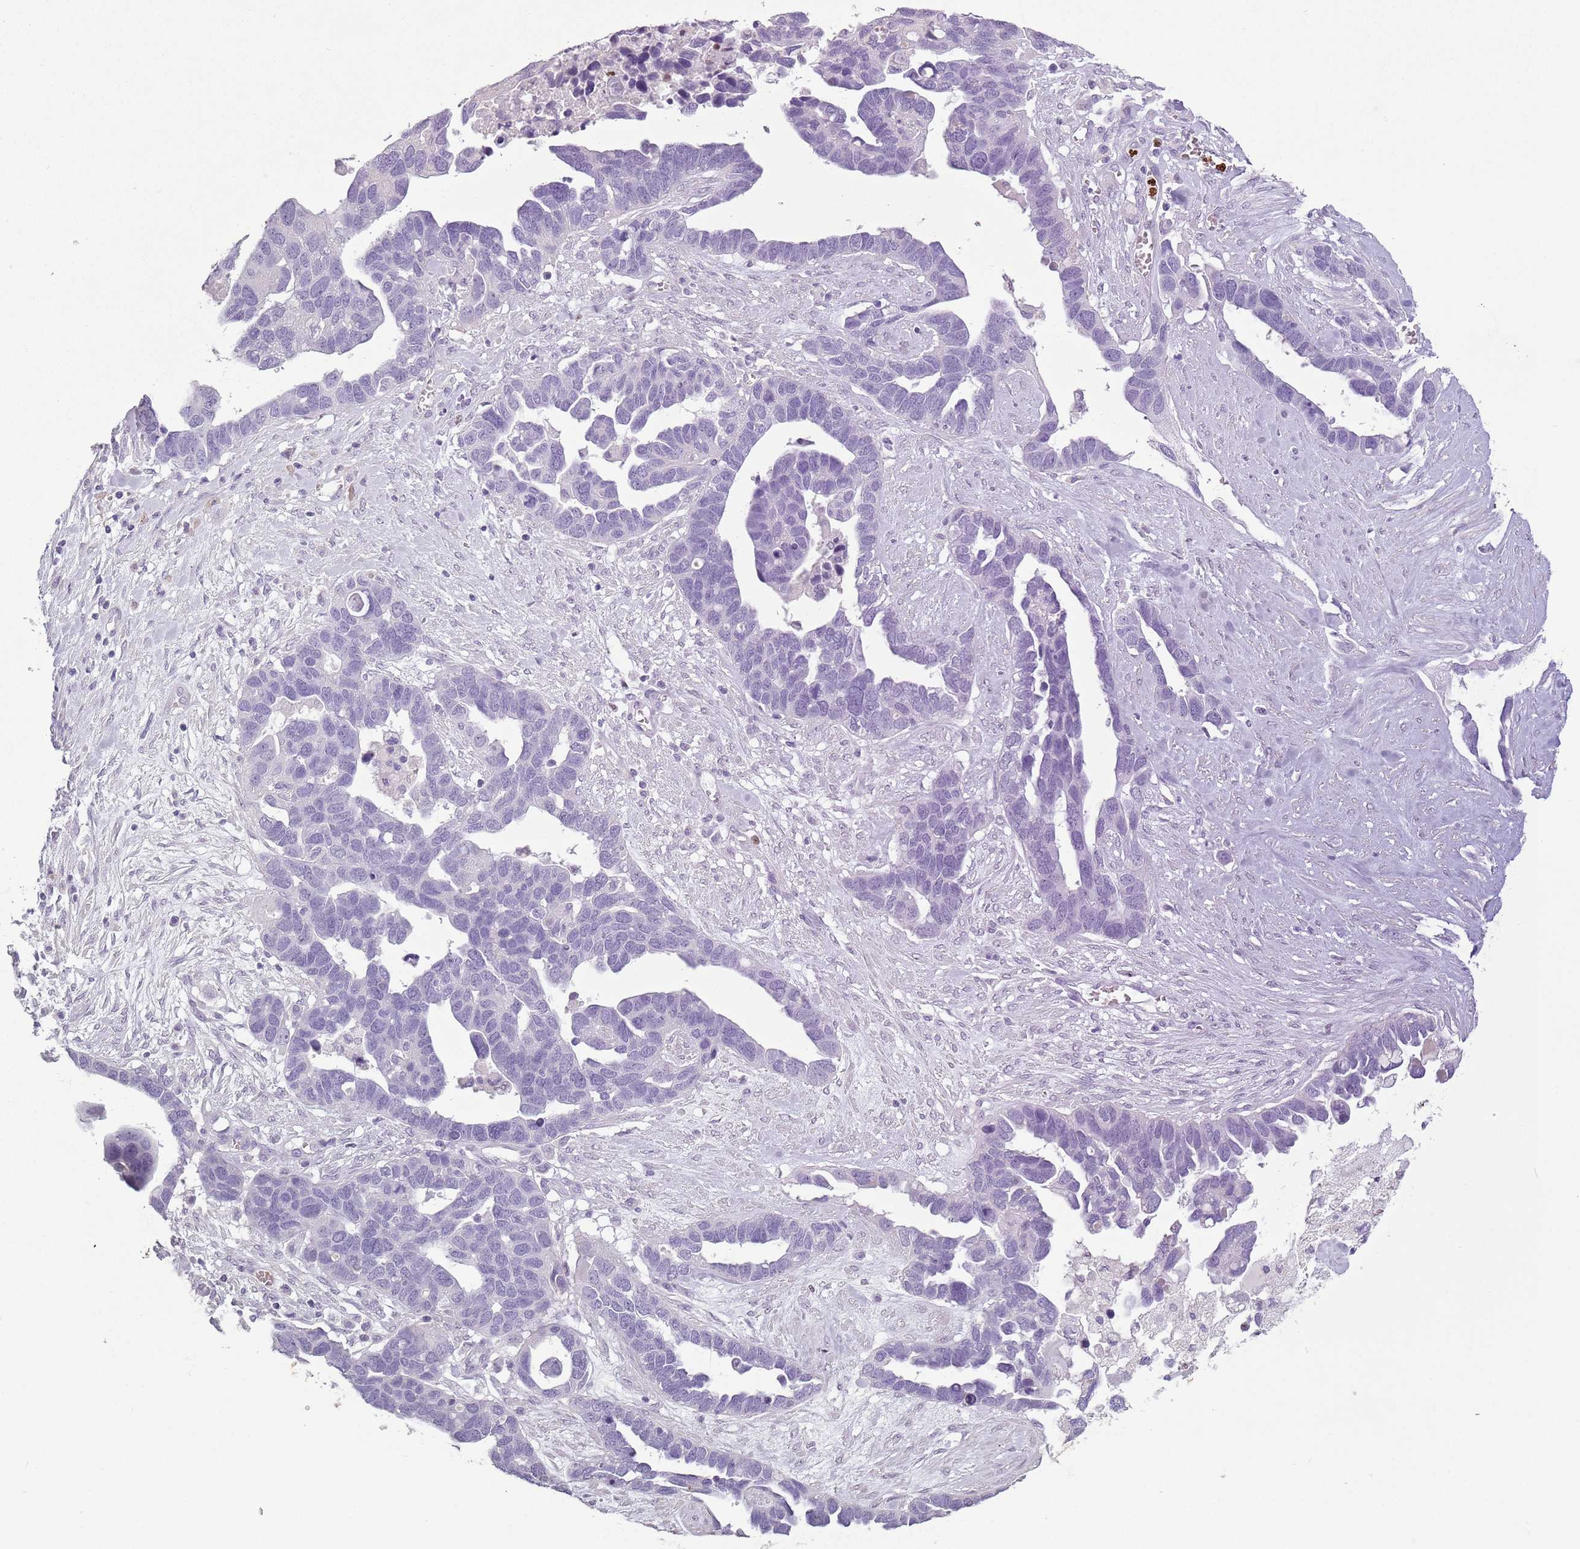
{"staining": {"intensity": "negative", "quantity": "none", "location": "none"}, "tissue": "ovarian cancer", "cell_type": "Tumor cells", "image_type": "cancer", "snomed": [{"axis": "morphology", "description": "Cystadenocarcinoma, serous, NOS"}, {"axis": "topography", "description": "Ovary"}], "caption": "An IHC image of serous cystadenocarcinoma (ovarian) is shown. There is no staining in tumor cells of serous cystadenocarcinoma (ovarian).", "gene": "CELF6", "patient": {"sex": "female", "age": 54}}